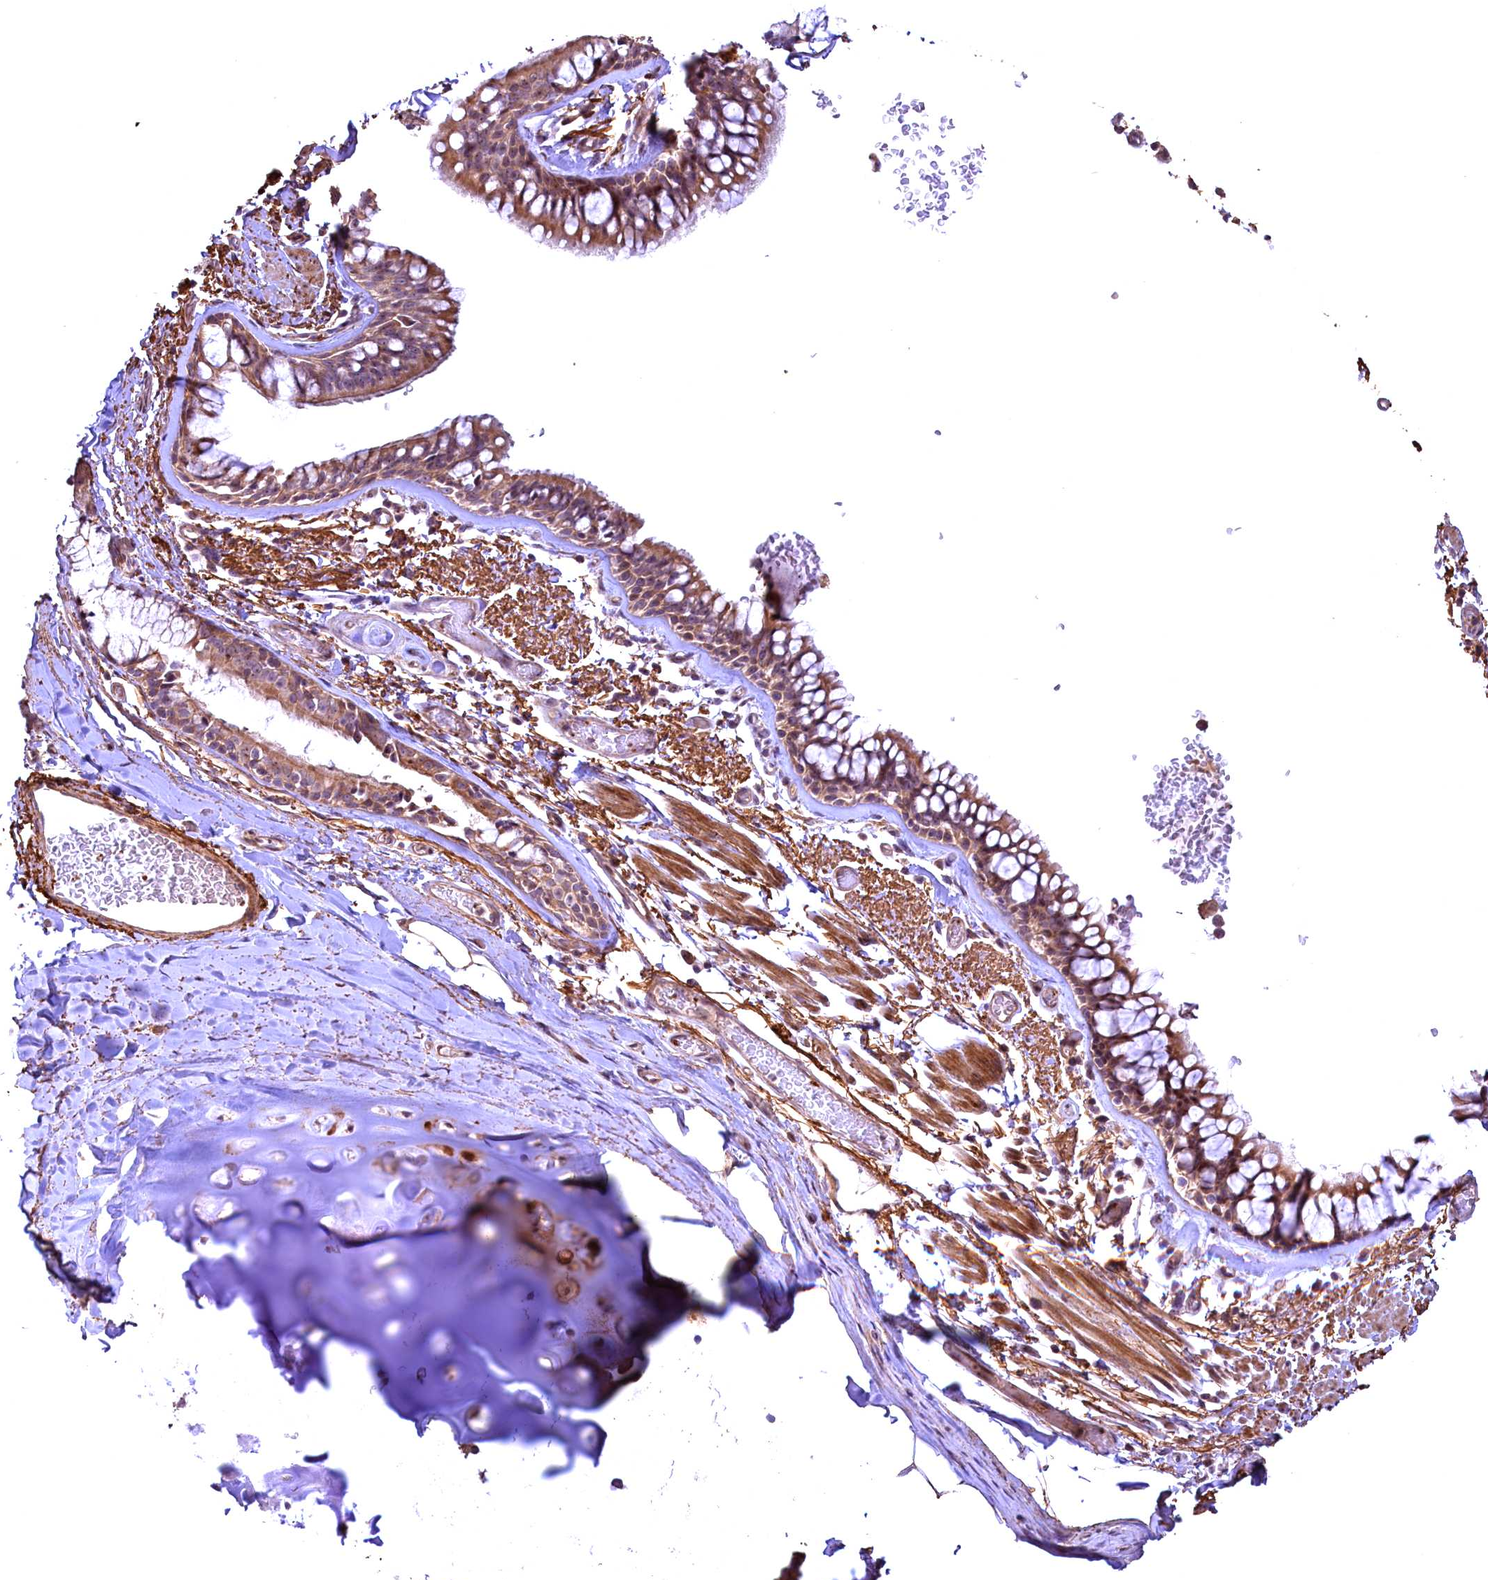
{"staining": {"intensity": "moderate", "quantity": ">75%", "location": "cytoplasmic/membranous"}, "tissue": "bronchus", "cell_type": "Respiratory epithelial cells", "image_type": "normal", "snomed": [{"axis": "morphology", "description": "Normal tissue, NOS"}, {"axis": "topography", "description": "Bronchus"}], "caption": "A brown stain labels moderate cytoplasmic/membranous expression of a protein in respiratory epithelial cells of unremarkable human bronchus.", "gene": "FUZ", "patient": {"sex": "male", "age": 65}}